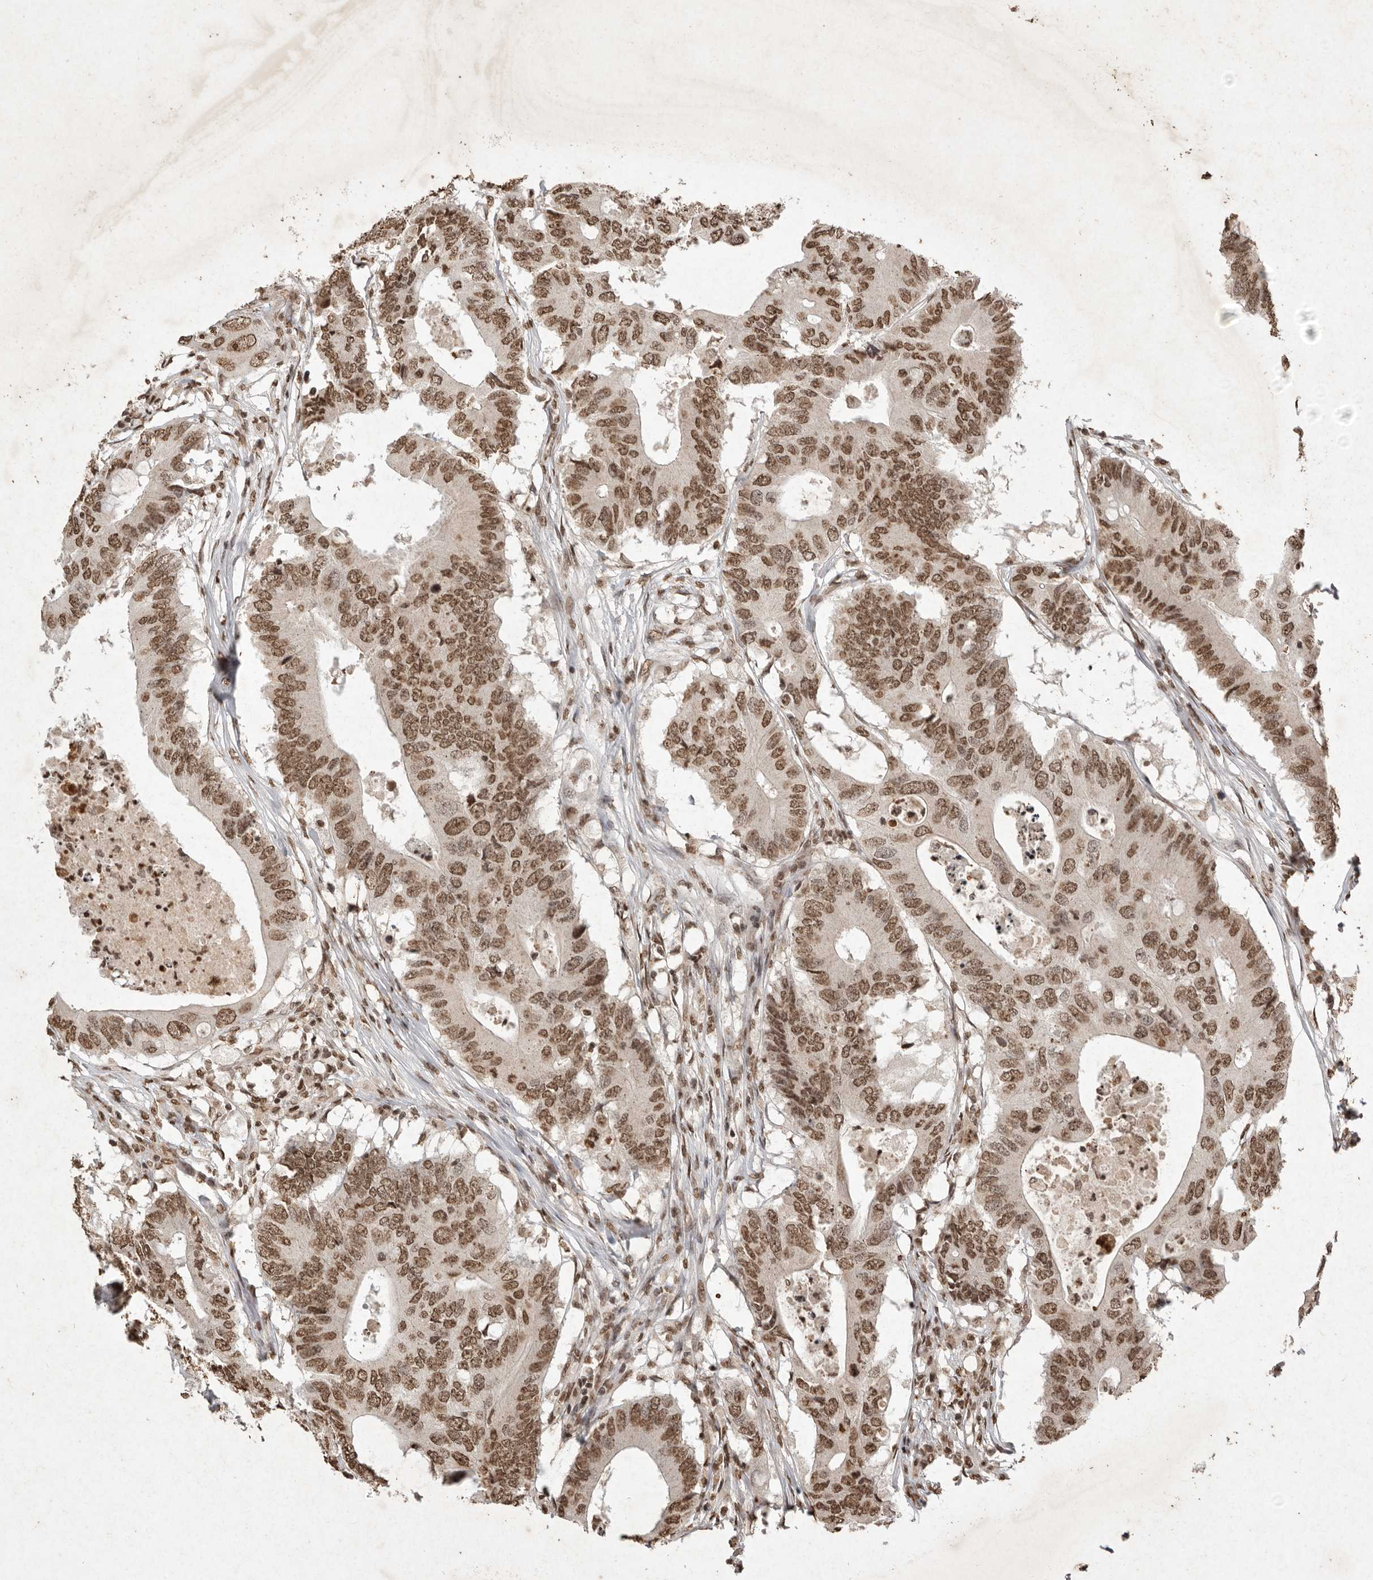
{"staining": {"intensity": "moderate", "quantity": ">75%", "location": "nuclear"}, "tissue": "colorectal cancer", "cell_type": "Tumor cells", "image_type": "cancer", "snomed": [{"axis": "morphology", "description": "Adenocarcinoma, NOS"}, {"axis": "topography", "description": "Colon"}], "caption": "Immunohistochemistry (IHC) of human colorectal cancer displays medium levels of moderate nuclear expression in approximately >75% of tumor cells.", "gene": "NKX3-2", "patient": {"sex": "male", "age": 71}}